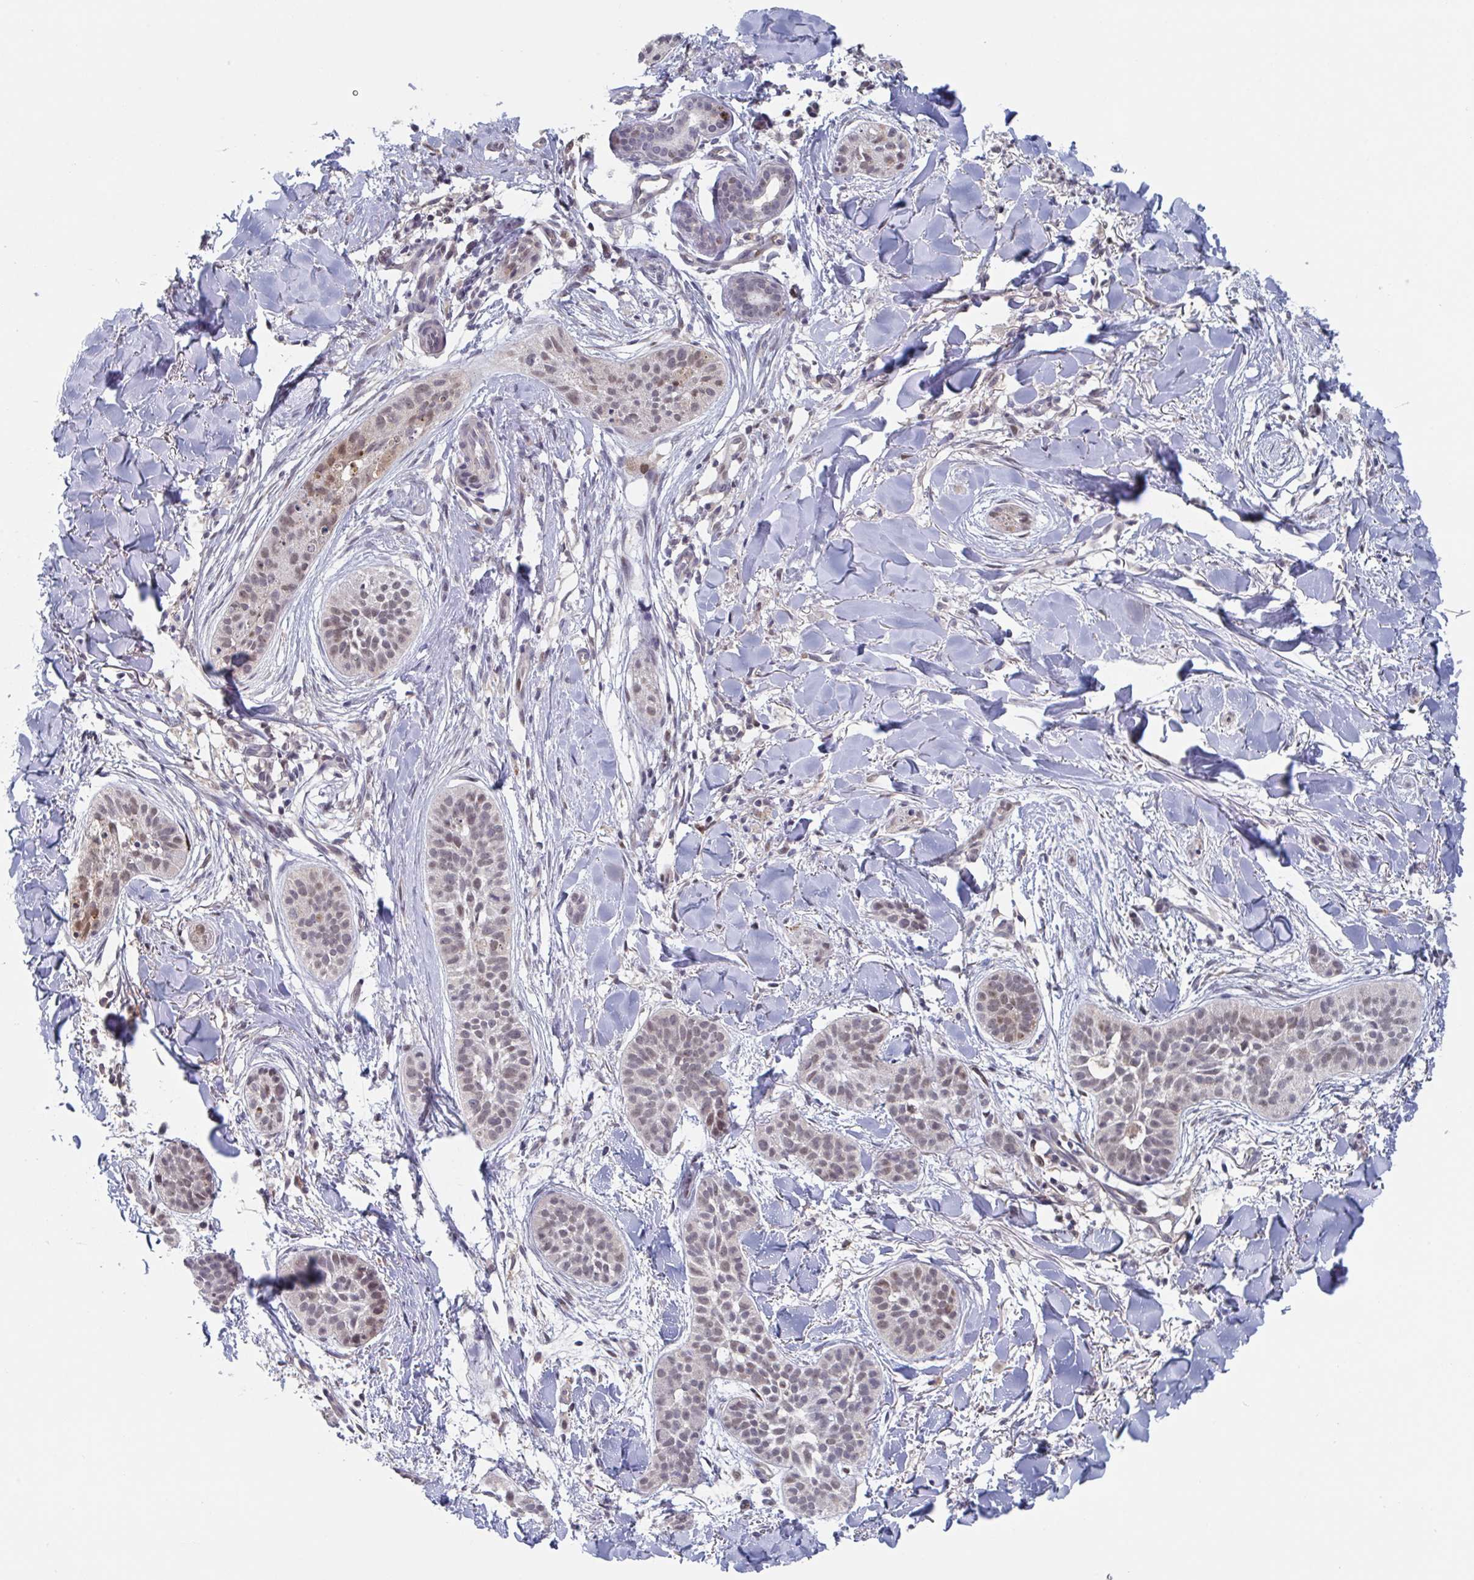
{"staining": {"intensity": "moderate", "quantity": "<25%", "location": "nuclear"}, "tissue": "skin cancer", "cell_type": "Tumor cells", "image_type": "cancer", "snomed": [{"axis": "morphology", "description": "Basal cell carcinoma"}, {"axis": "topography", "description": "Skin"}], "caption": "Brown immunohistochemical staining in human skin cancer demonstrates moderate nuclear staining in approximately <25% of tumor cells.", "gene": "RNF212", "patient": {"sex": "male", "age": 52}}